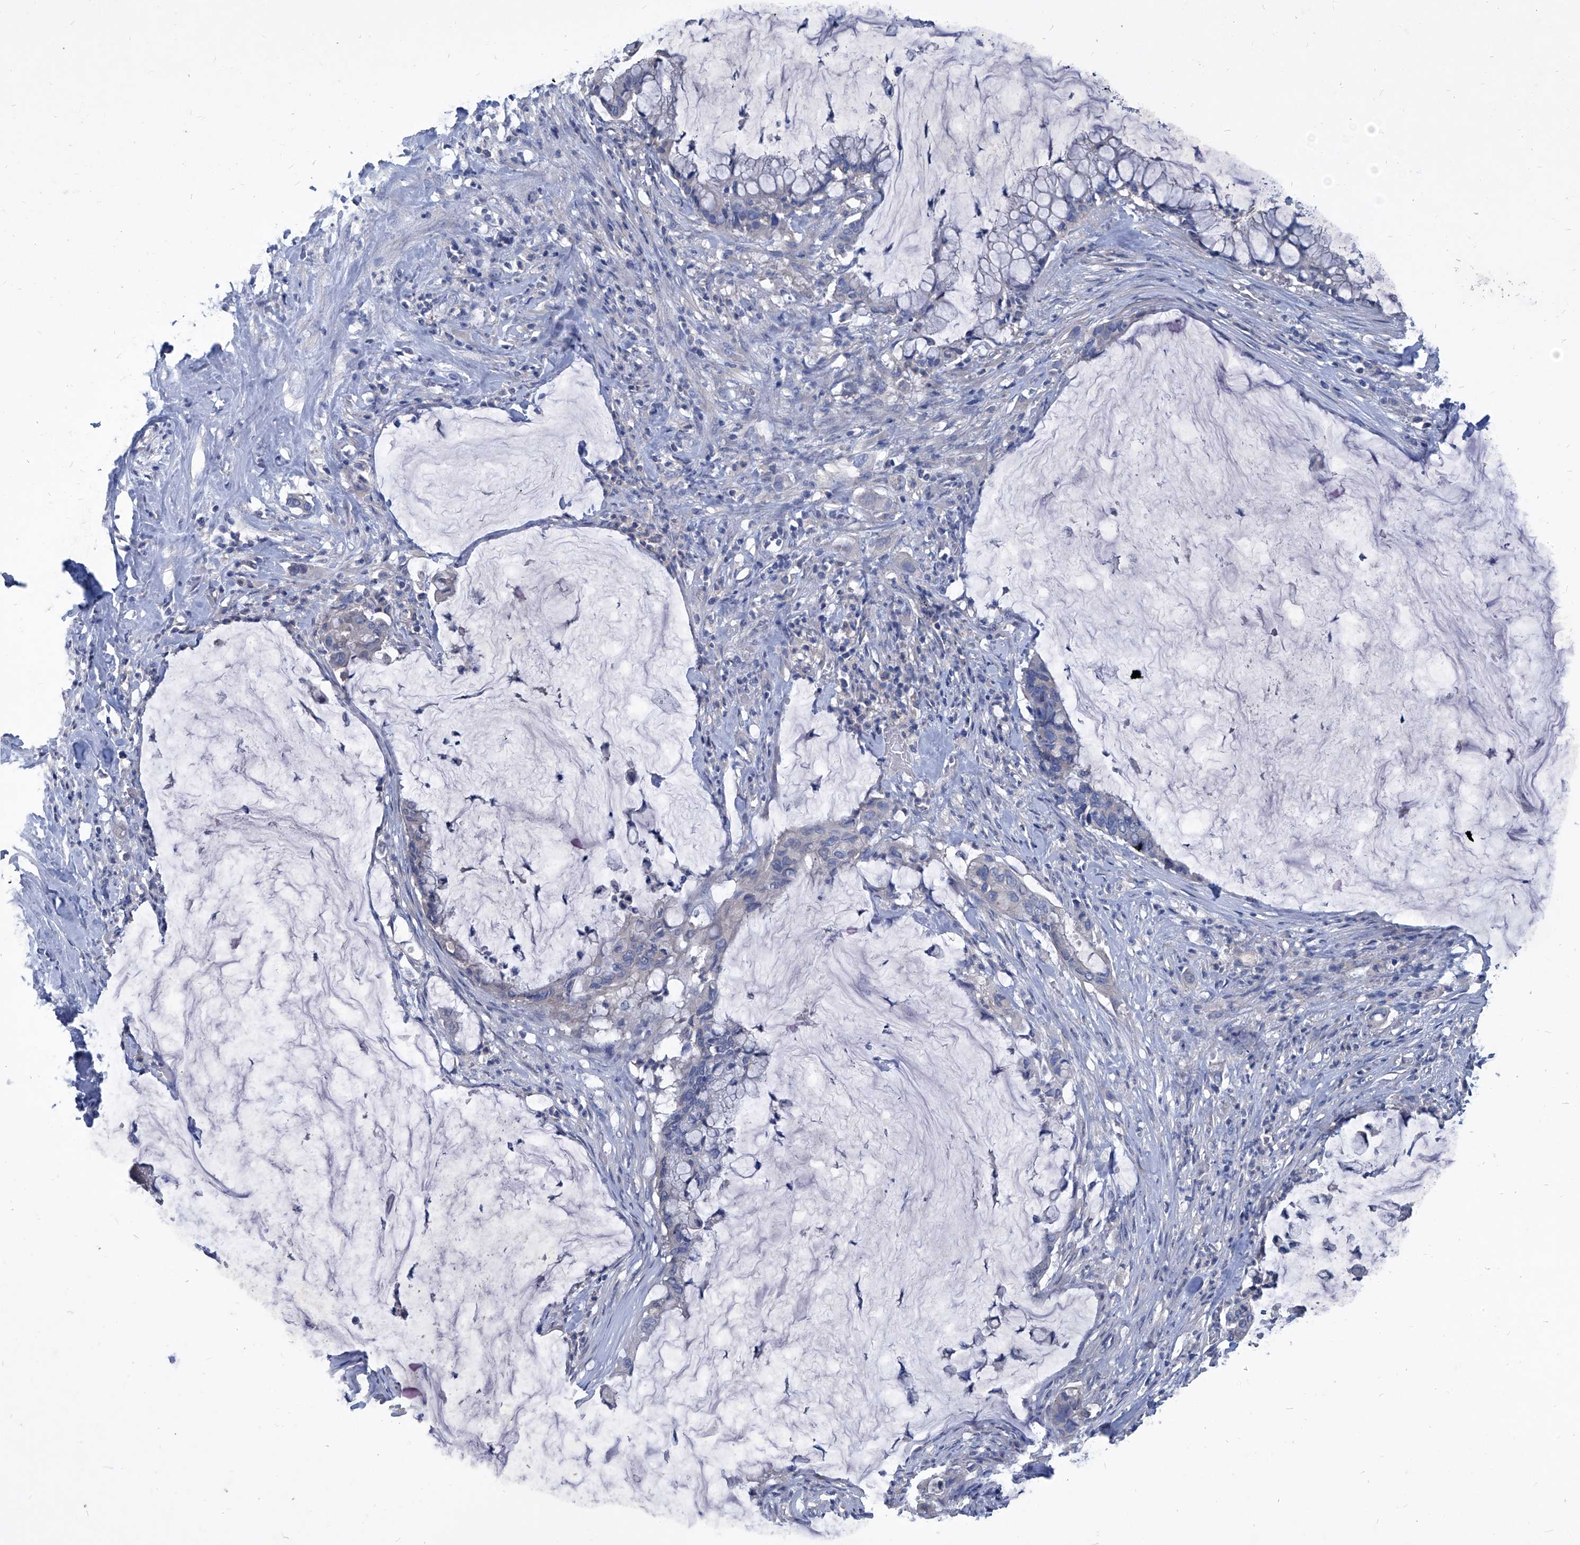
{"staining": {"intensity": "negative", "quantity": "none", "location": "none"}, "tissue": "pancreatic cancer", "cell_type": "Tumor cells", "image_type": "cancer", "snomed": [{"axis": "morphology", "description": "Adenocarcinoma, NOS"}, {"axis": "topography", "description": "Pancreas"}], "caption": "Immunohistochemistry (IHC) histopathology image of human pancreatic cancer (adenocarcinoma) stained for a protein (brown), which reveals no staining in tumor cells.", "gene": "MTARC1", "patient": {"sex": "male", "age": 41}}